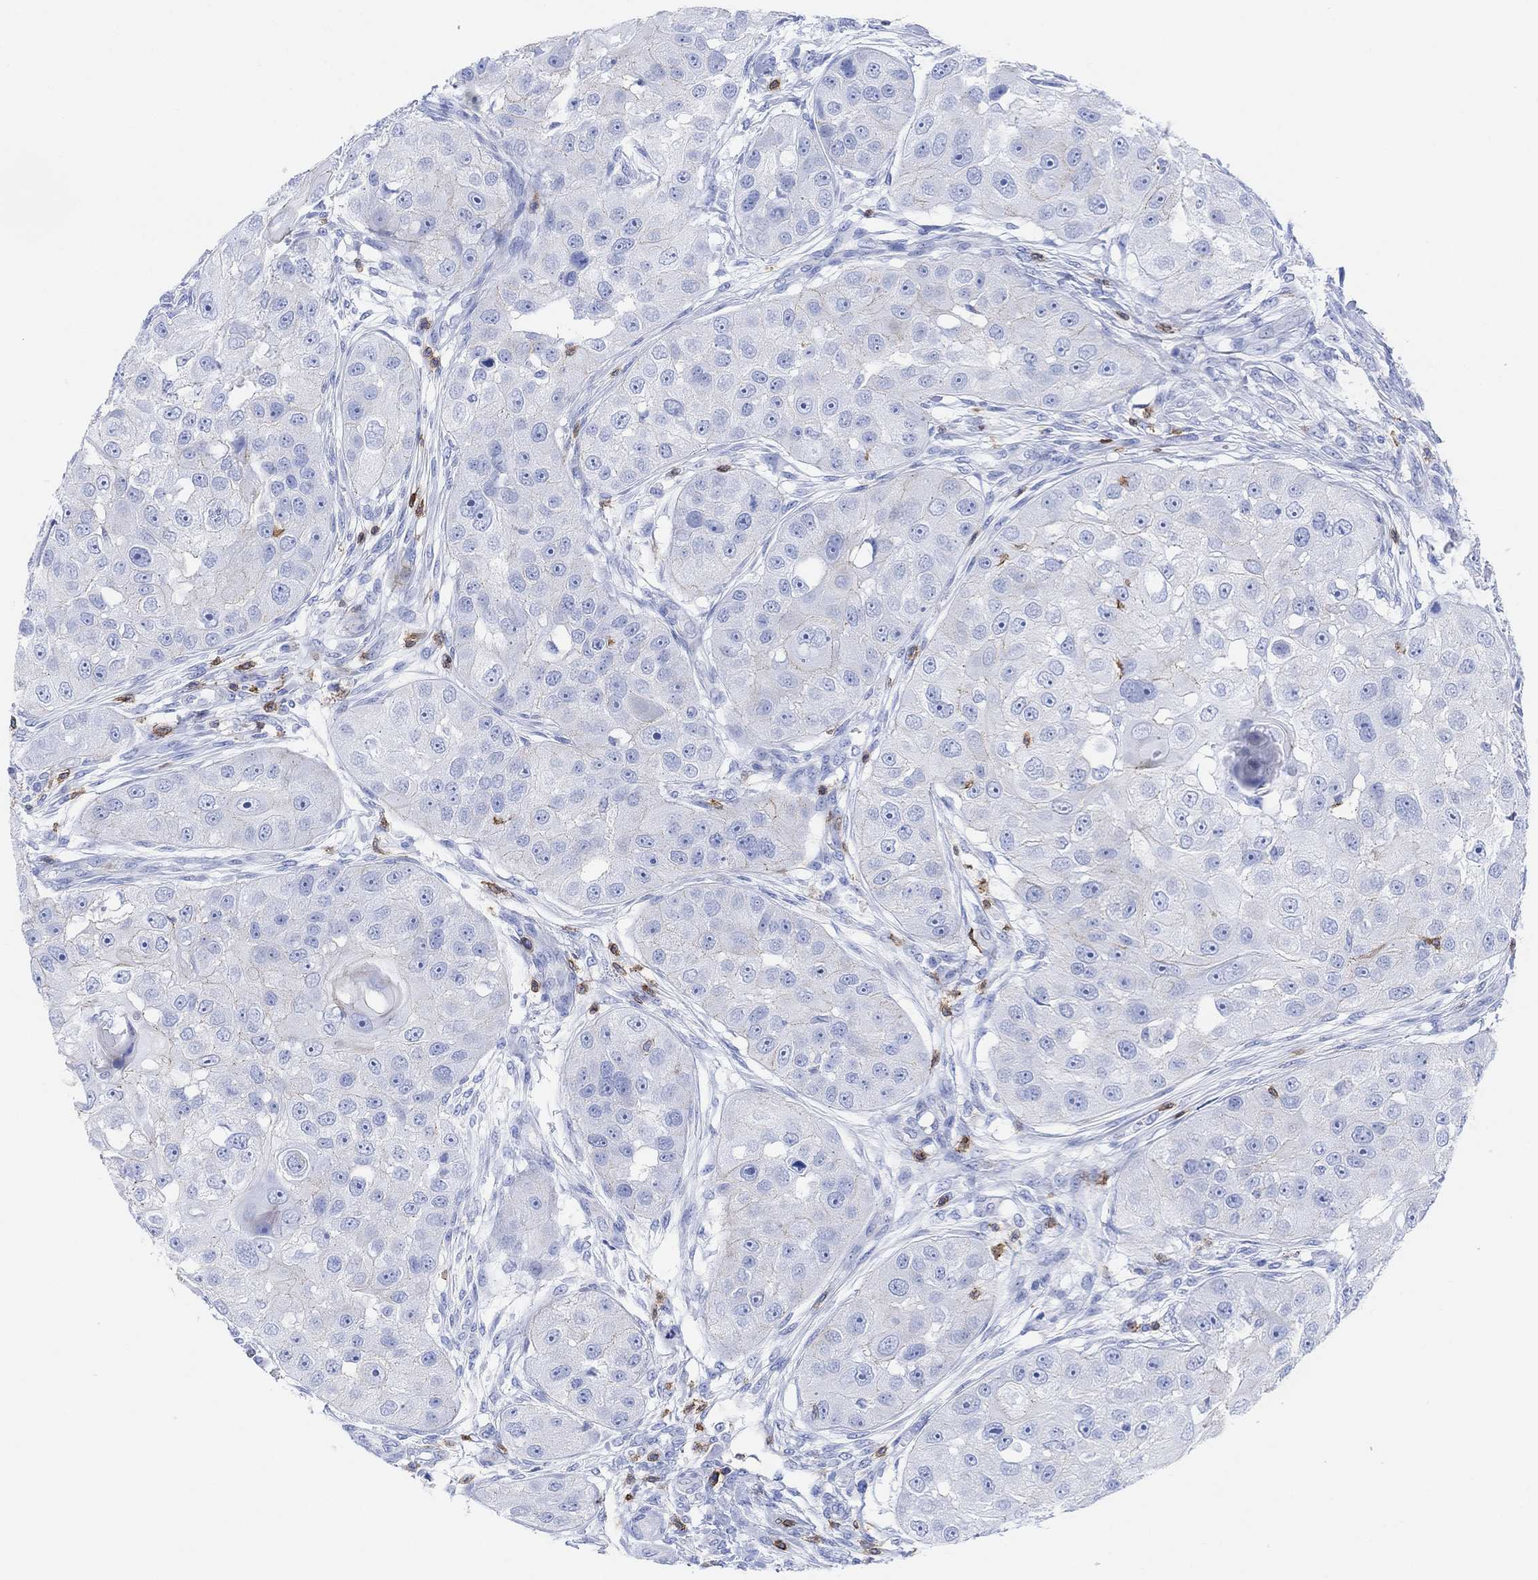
{"staining": {"intensity": "weak", "quantity": "<25%", "location": "cytoplasmic/membranous"}, "tissue": "head and neck cancer", "cell_type": "Tumor cells", "image_type": "cancer", "snomed": [{"axis": "morphology", "description": "Squamous cell carcinoma, NOS"}, {"axis": "topography", "description": "Head-Neck"}], "caption": "This is a histopathology image of immunohistochemistry staining of head and neck cancer (squamous cell carcinoma), which shows no expression in tumor cells.", "gene": "GPR65", "patient": {"sex": "male", "age": 51}}